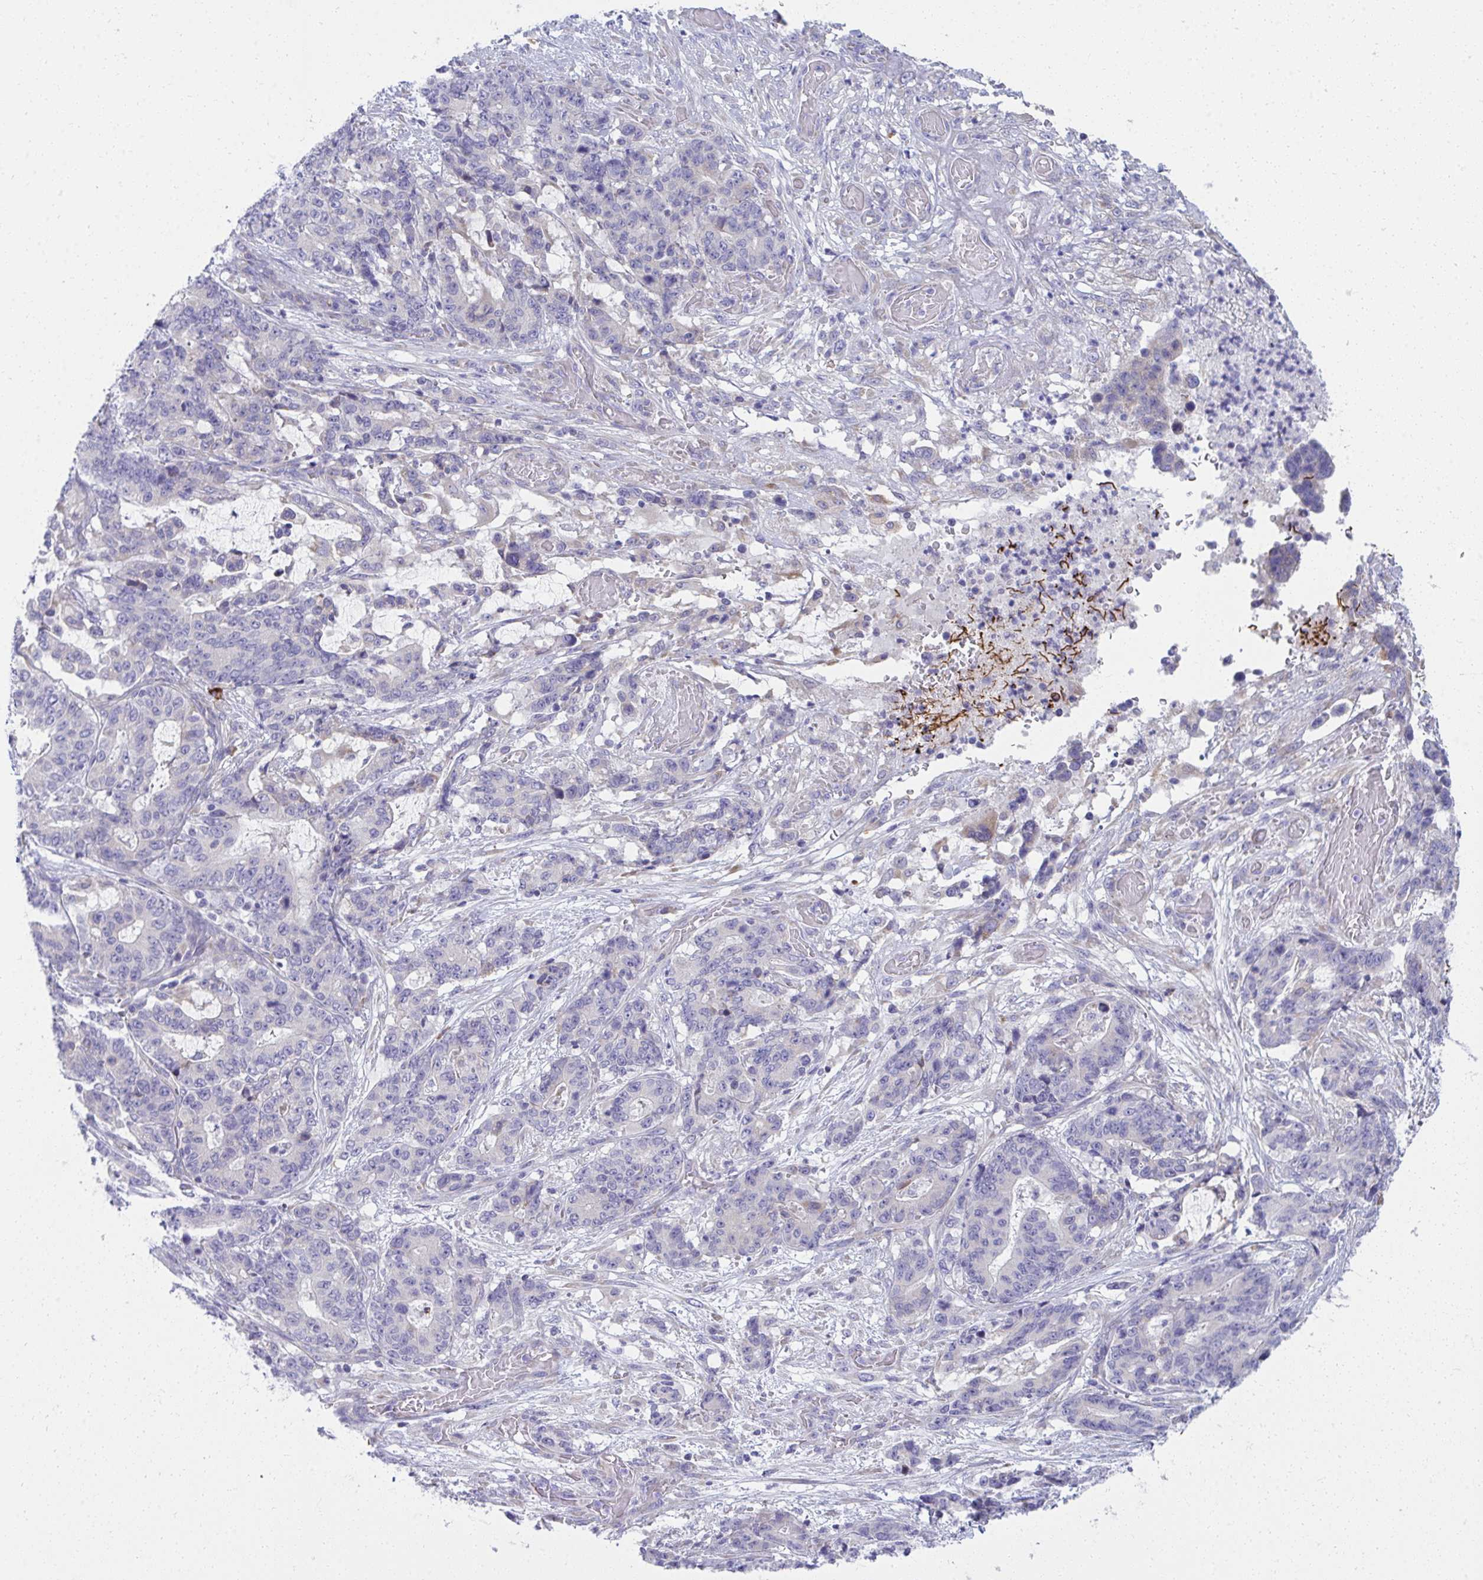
{"staining": {"intensity": "negative", "quantity": "none", "location": "none"}, "tissue": "stomach cancer", "cell_type": "Tumor cells", "image_type": "cancer", "snomed": [{"axis": "morphology", "description": "Normal tissue, NOS"}, {"axis": "morphology", "description": "Adenocarcinoma, NOS"}, {"axis": "topography", "description": "Stomach"}], "caption": "This is an immunohistochemistry micrograph of human stomach cancer (adenocarcinoma). There is no positivity in tumor cells.", "gene": "FASLG", "patient": {"sex": "female", "age": 64}}